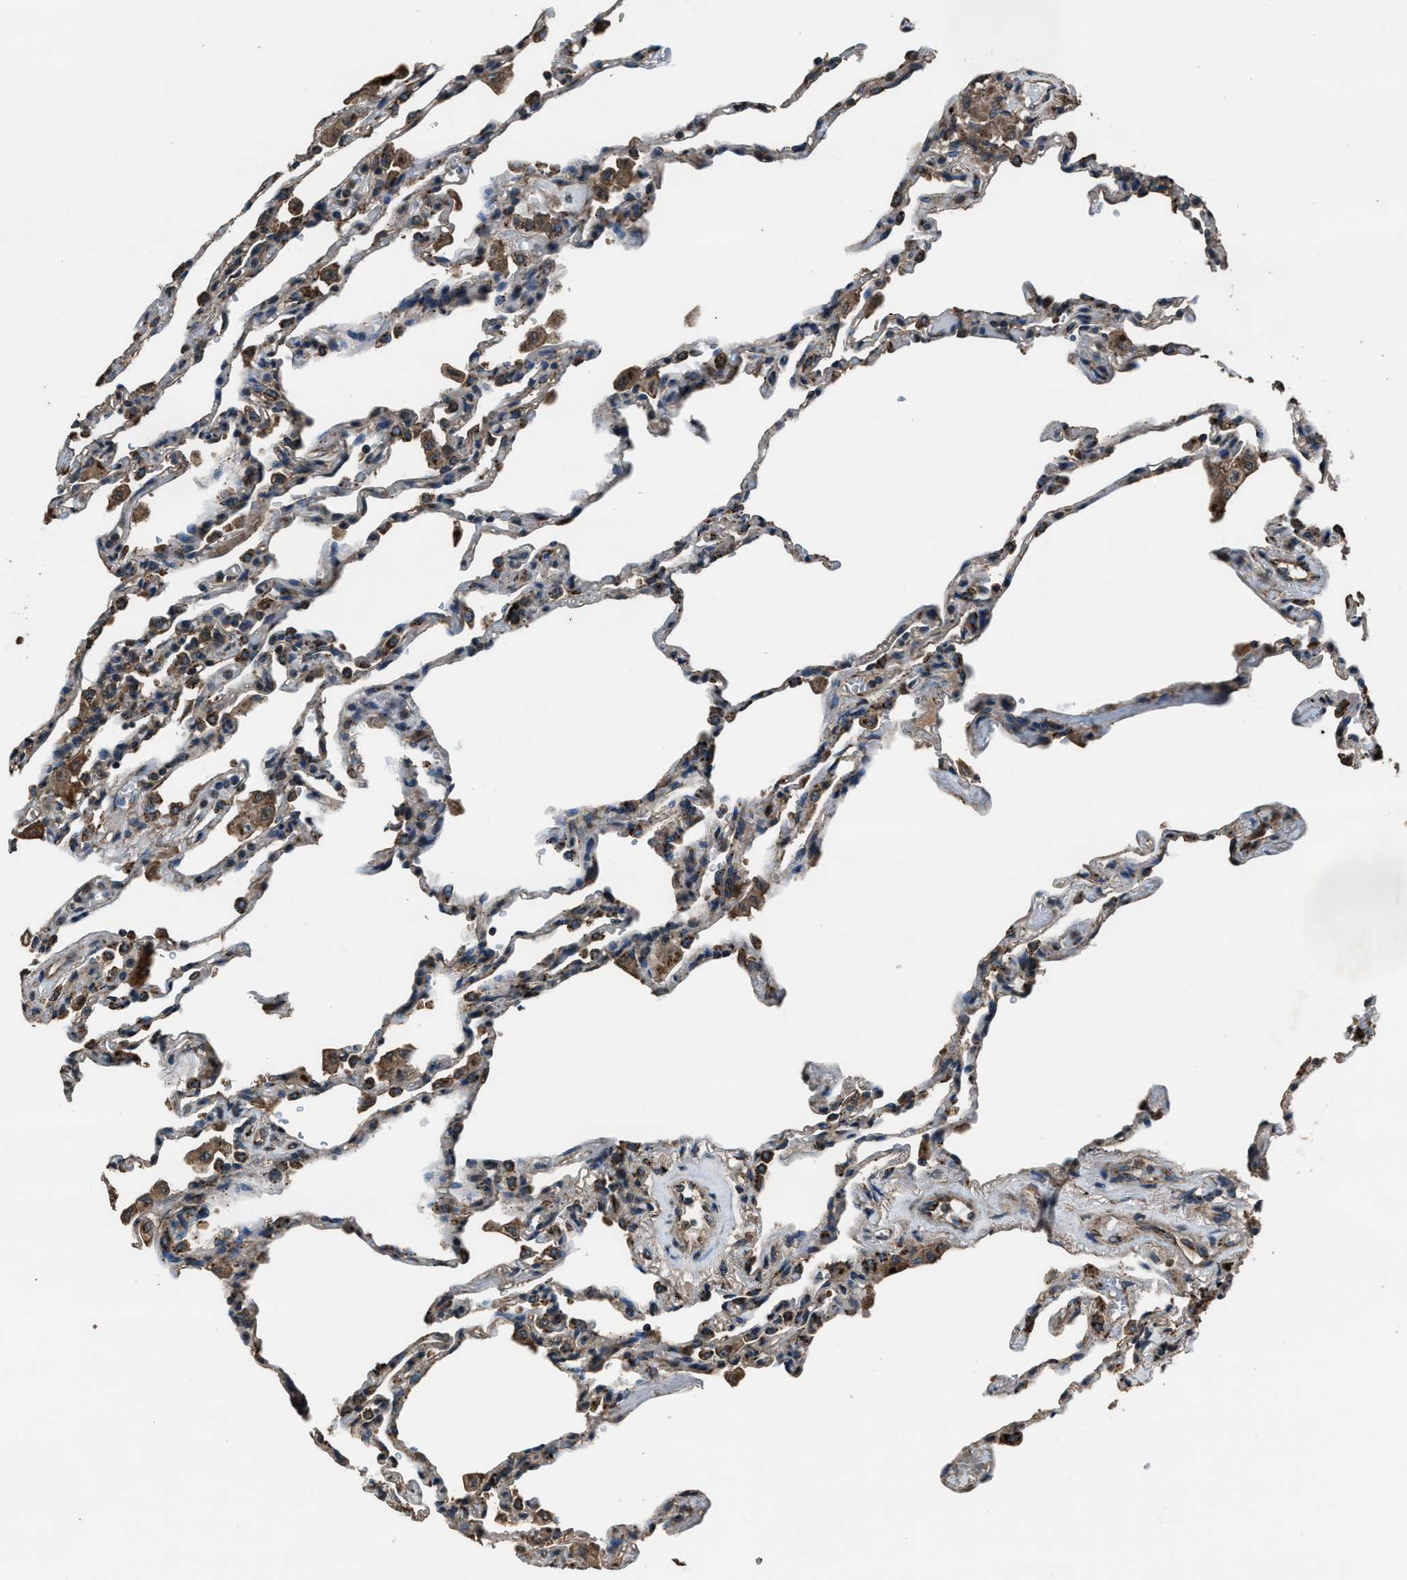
{"staining": {"intensity": "moderate", "quantity": "<25%", "location": "cytoplasmic/membranous"}, "tissue": "lung", "cell_type": "Alveolar cells", "image_type": "normal", "snomed": [{"axis": "morphology", "description": "Normal tissue, NOS"}, {"axis": "topography", "description": "Lung"}], "caption": "Immunohistochemical staining of unremarkable human lung displays <25% levels of moderate cytoplasmic/membranous protein staining in approximately <25% of alveolar cells.", "gene": "SLC38A10", "patient": {"sex": "male", "age": 59}}